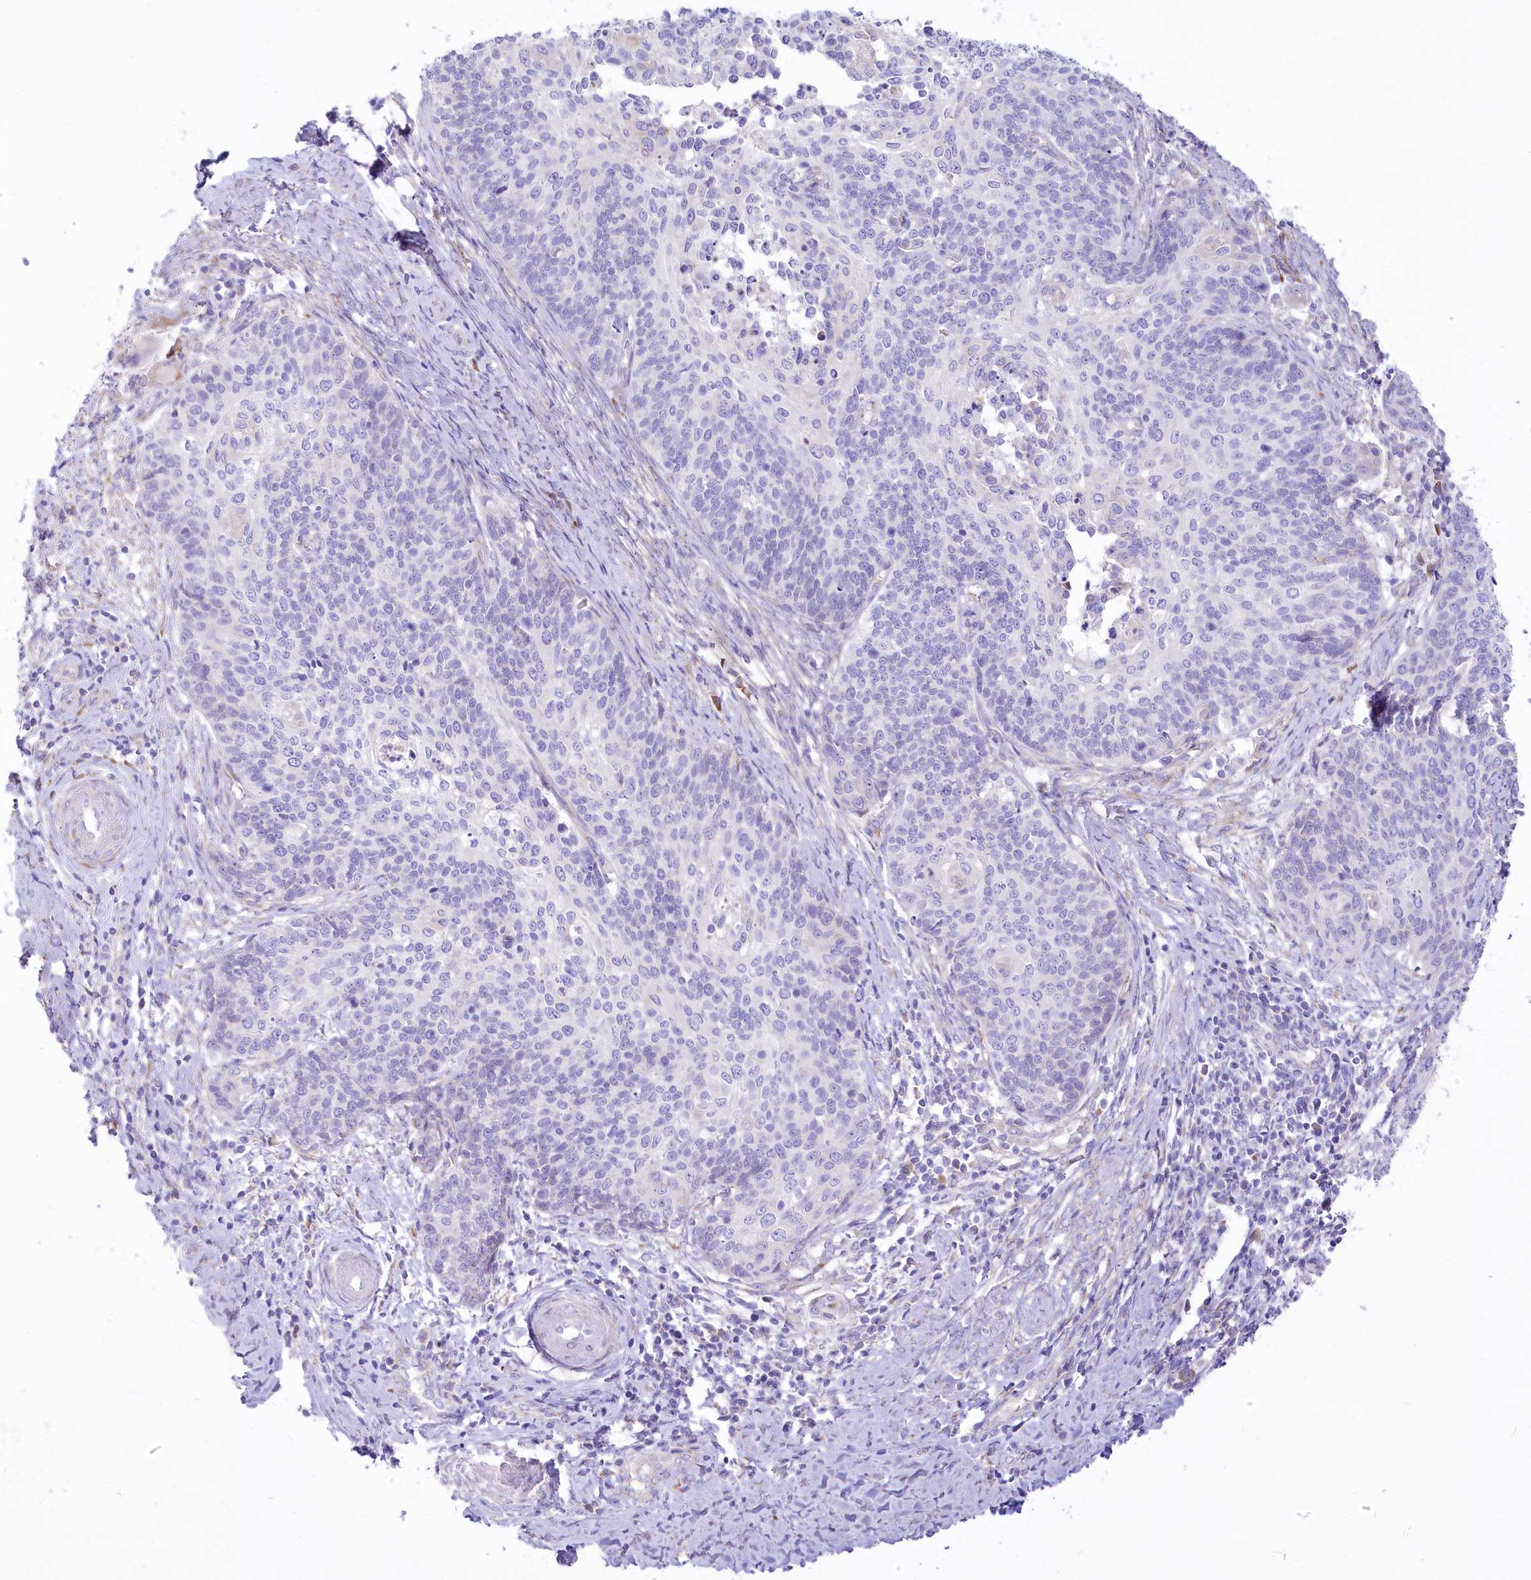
{"staining": {"intensity": "negative", "quantity": "none", "location": "none"}, "tissue": "cervical cancer", "cell_type": "Tumor cells", "image_type": "cancer", "snomed": [{"axis": "morphology", "description": "Squamous cell carcinoma, NOS"}, {"axis": "topography", "description": "Cervix"}], "caption": "The immunohistochemistry photomicrograph has no significant expression in tumor cells of cervical cancer (squamous cell carcinoma) tissue.", "gene": "STT3B", "patient": {"sex": "female", "age": 39}}